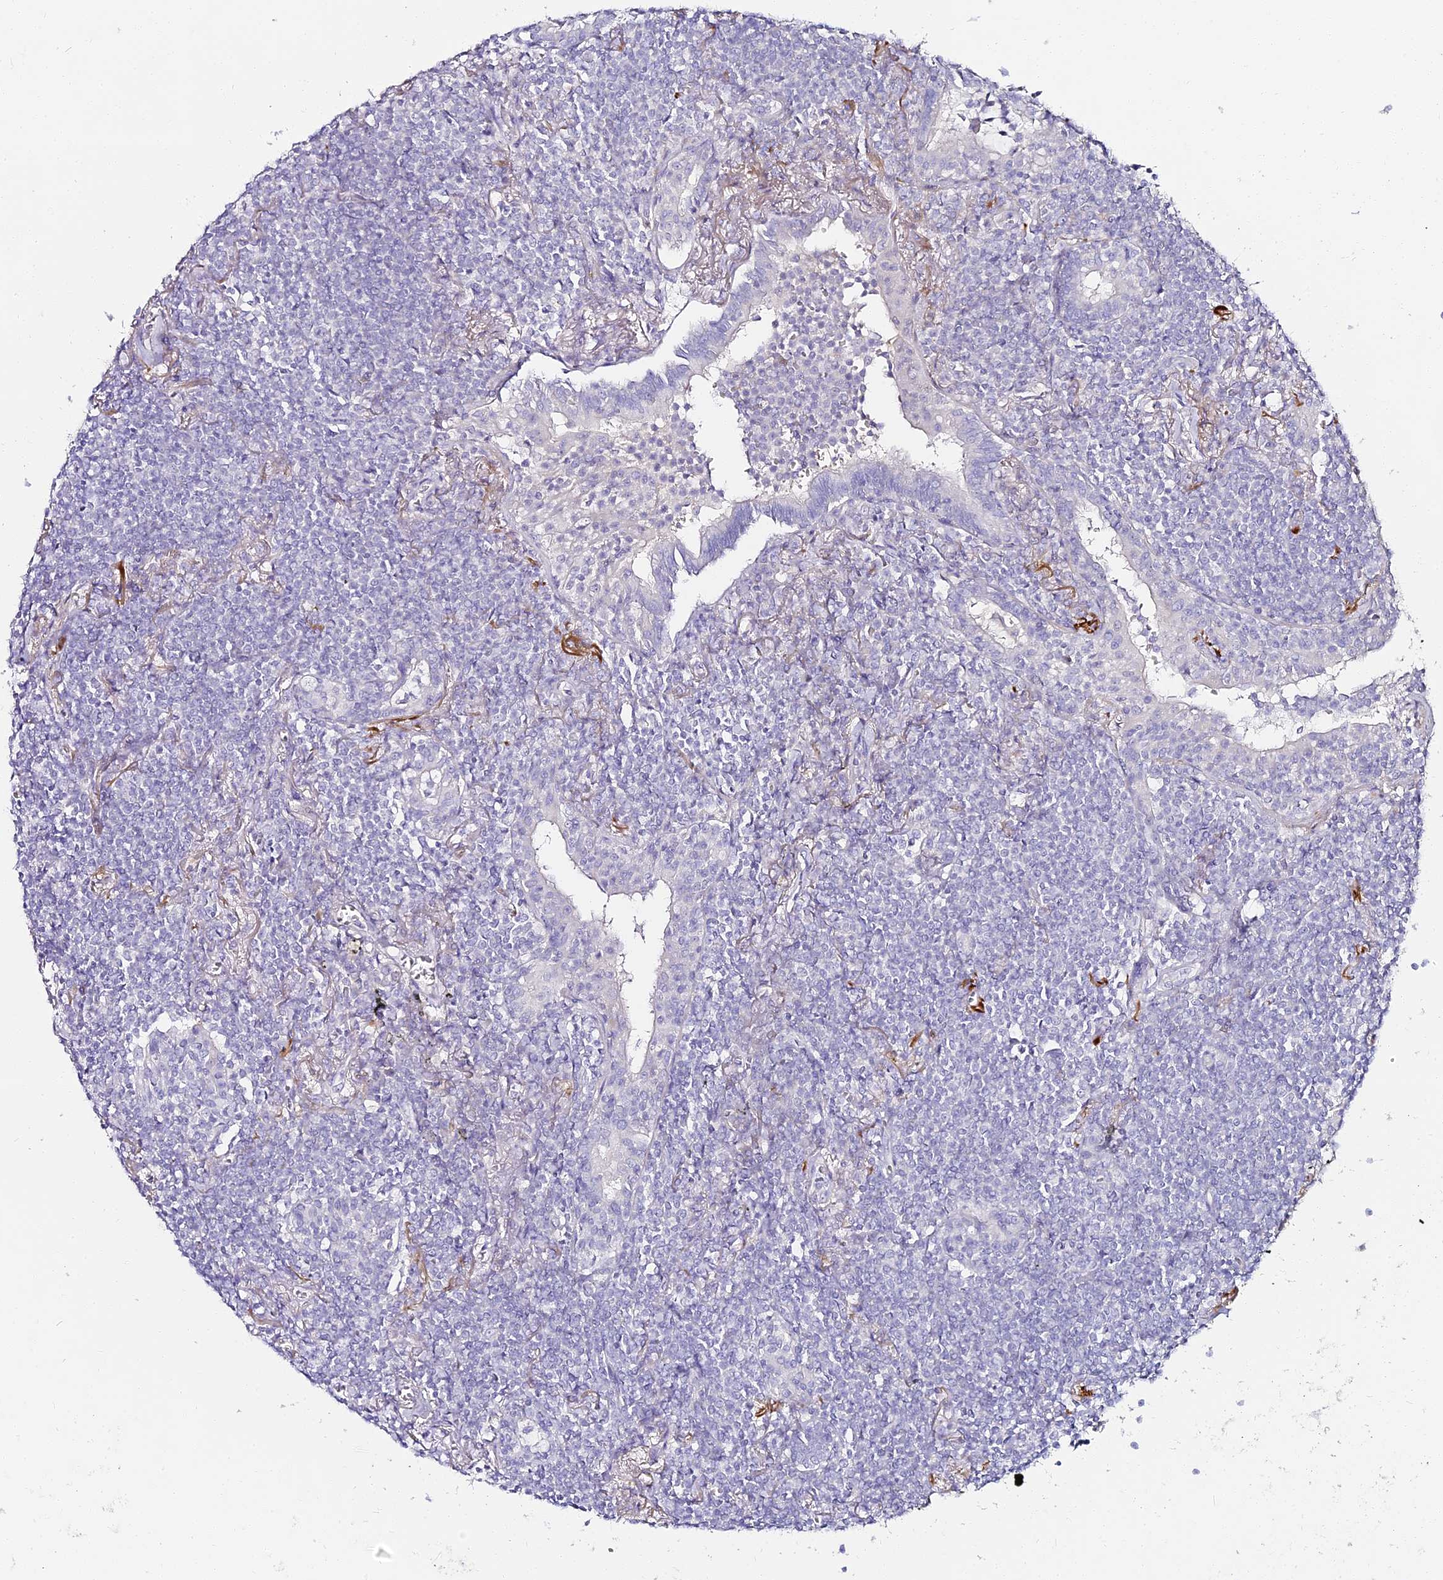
{"staining": {"intensity": "negative", "quantity": "none", "location": "none"}, "tissue": "lymphoma", "cell_type": "Tumor cells", "image_type": "cancer", "snomed": [{"axis": "morphology", "description": "Malignant lymphoma, non-Hodgkin's type, Low grade"}, {"axis": "topography", "description": "Lung"}], "caption": "Tumor cells are negative for protein expression in human low-grade malignant lymphoma, non-Hodgkin's type. (Brightfield microscopy of DAB immunohistochemistry (IHC) at high magnification).", "gene": "ALPG", "patient": {"sex": "female", "age": 71}}